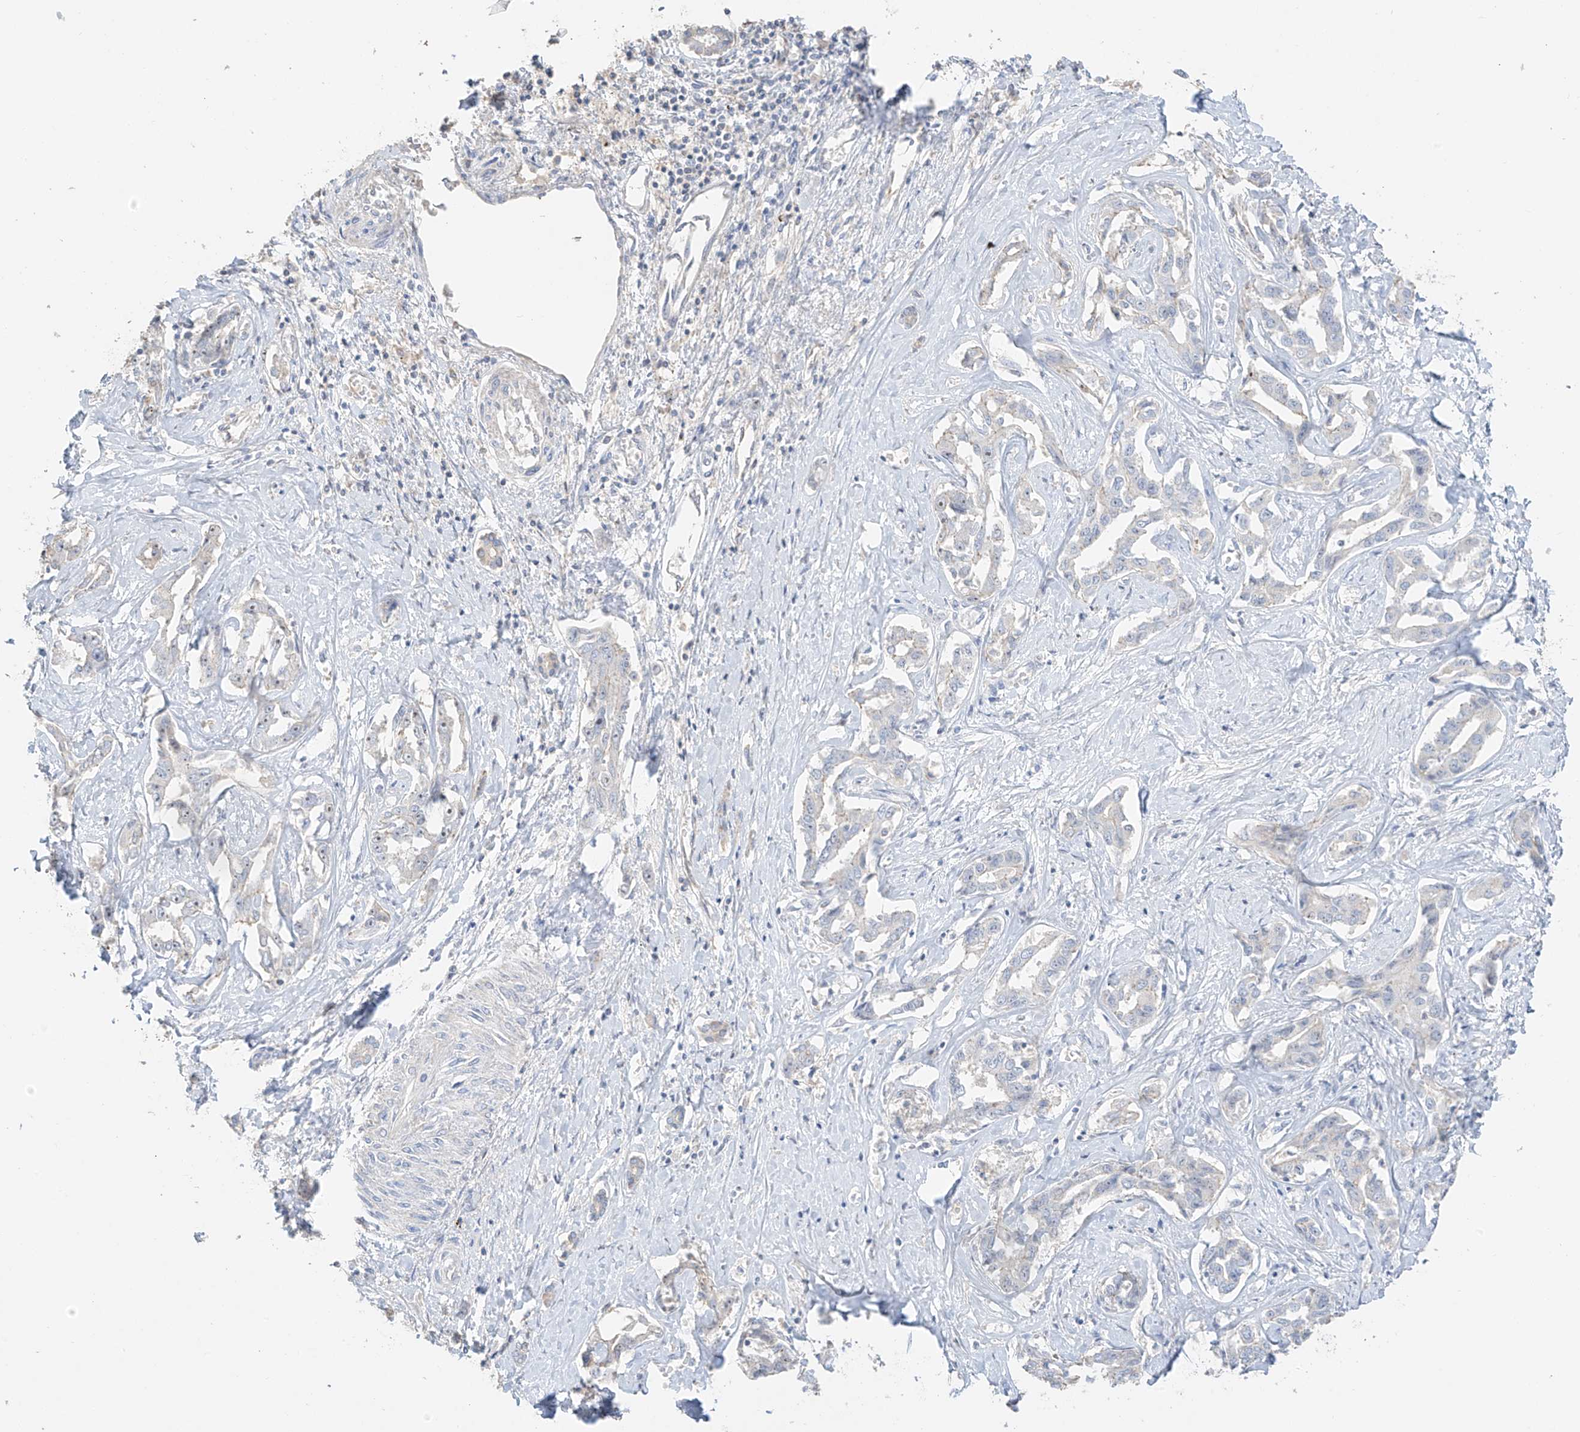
{"staining": {"intensity": "negative", "quantity": "none", "location": "none"}, "tissue": "liver cancer", "cell_type": "Tumor cells", "image_type": "cancer", "snomed": [{"axis": "morphology", "description": "Cholangiocarcinoma"}, {"axis": "topography", "description": "Liver"}], "caption": "An image of liver cholangiocarcinoma stained for a protein reveals no brown staining in tumor cells.", "gene": "ZBTB41", "patient": {"sex": "male", "age": 59}}